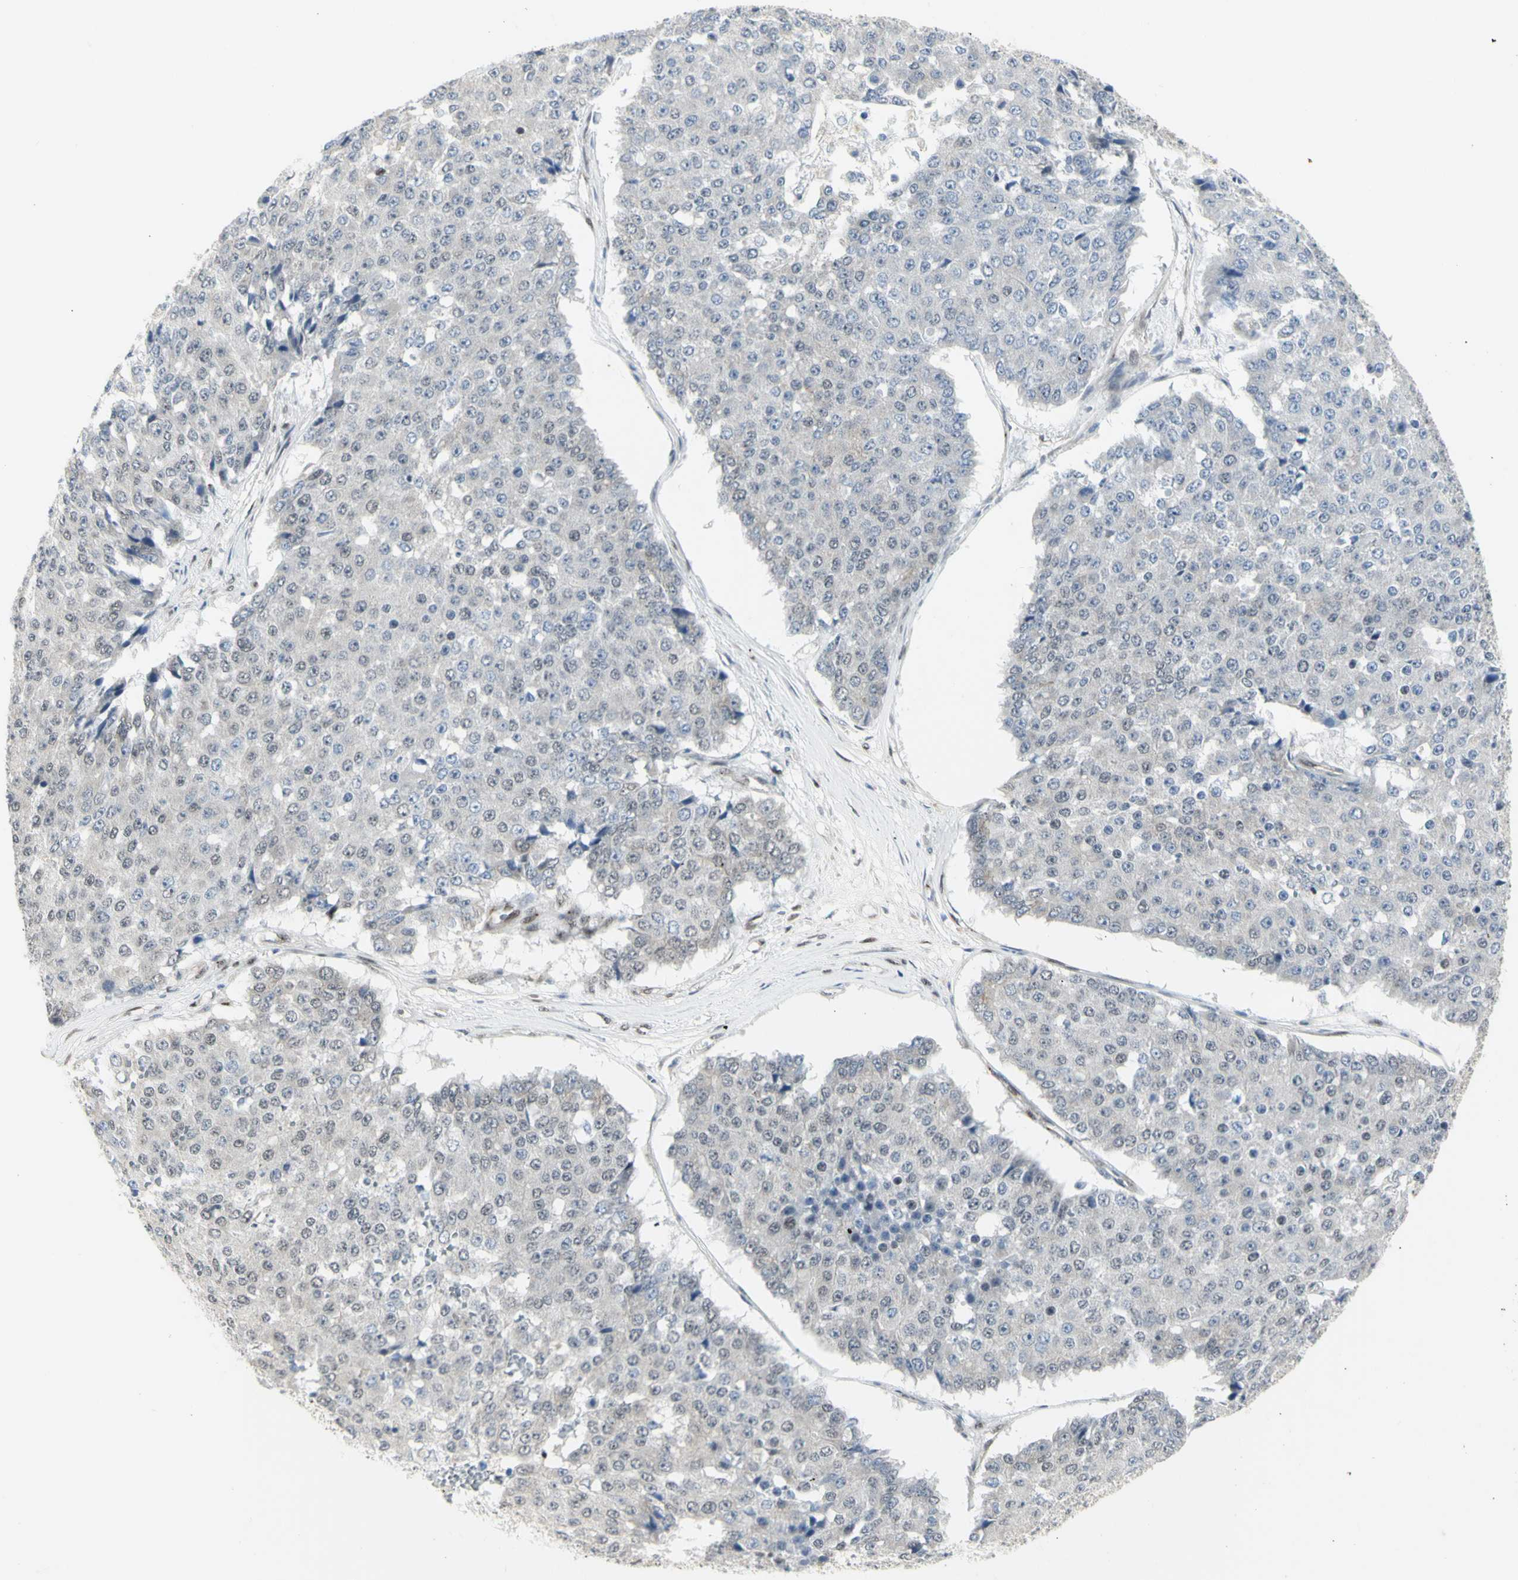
{"staining": {"intensity": "negative", "quantity": "none", "location": "none"}, "tissue": "pancreatic cancer", "cell_type": "Tumor cells", "image_type": "cancer", "snomed": [{"axis": "morphology", "description": "Adenocarcinoma, NOS"}, {"axis": "topography", "description": "Pancreas"}], "caption": "Immunohistochemistry histopathology image of neoplastic tissue: human pancreatic adenocarcinoma stained with DAB demonstrates no significant protein positivity in tumor cells.", "gene": "DHRS7B", "patient": {"sex": "male", "age": 50}}